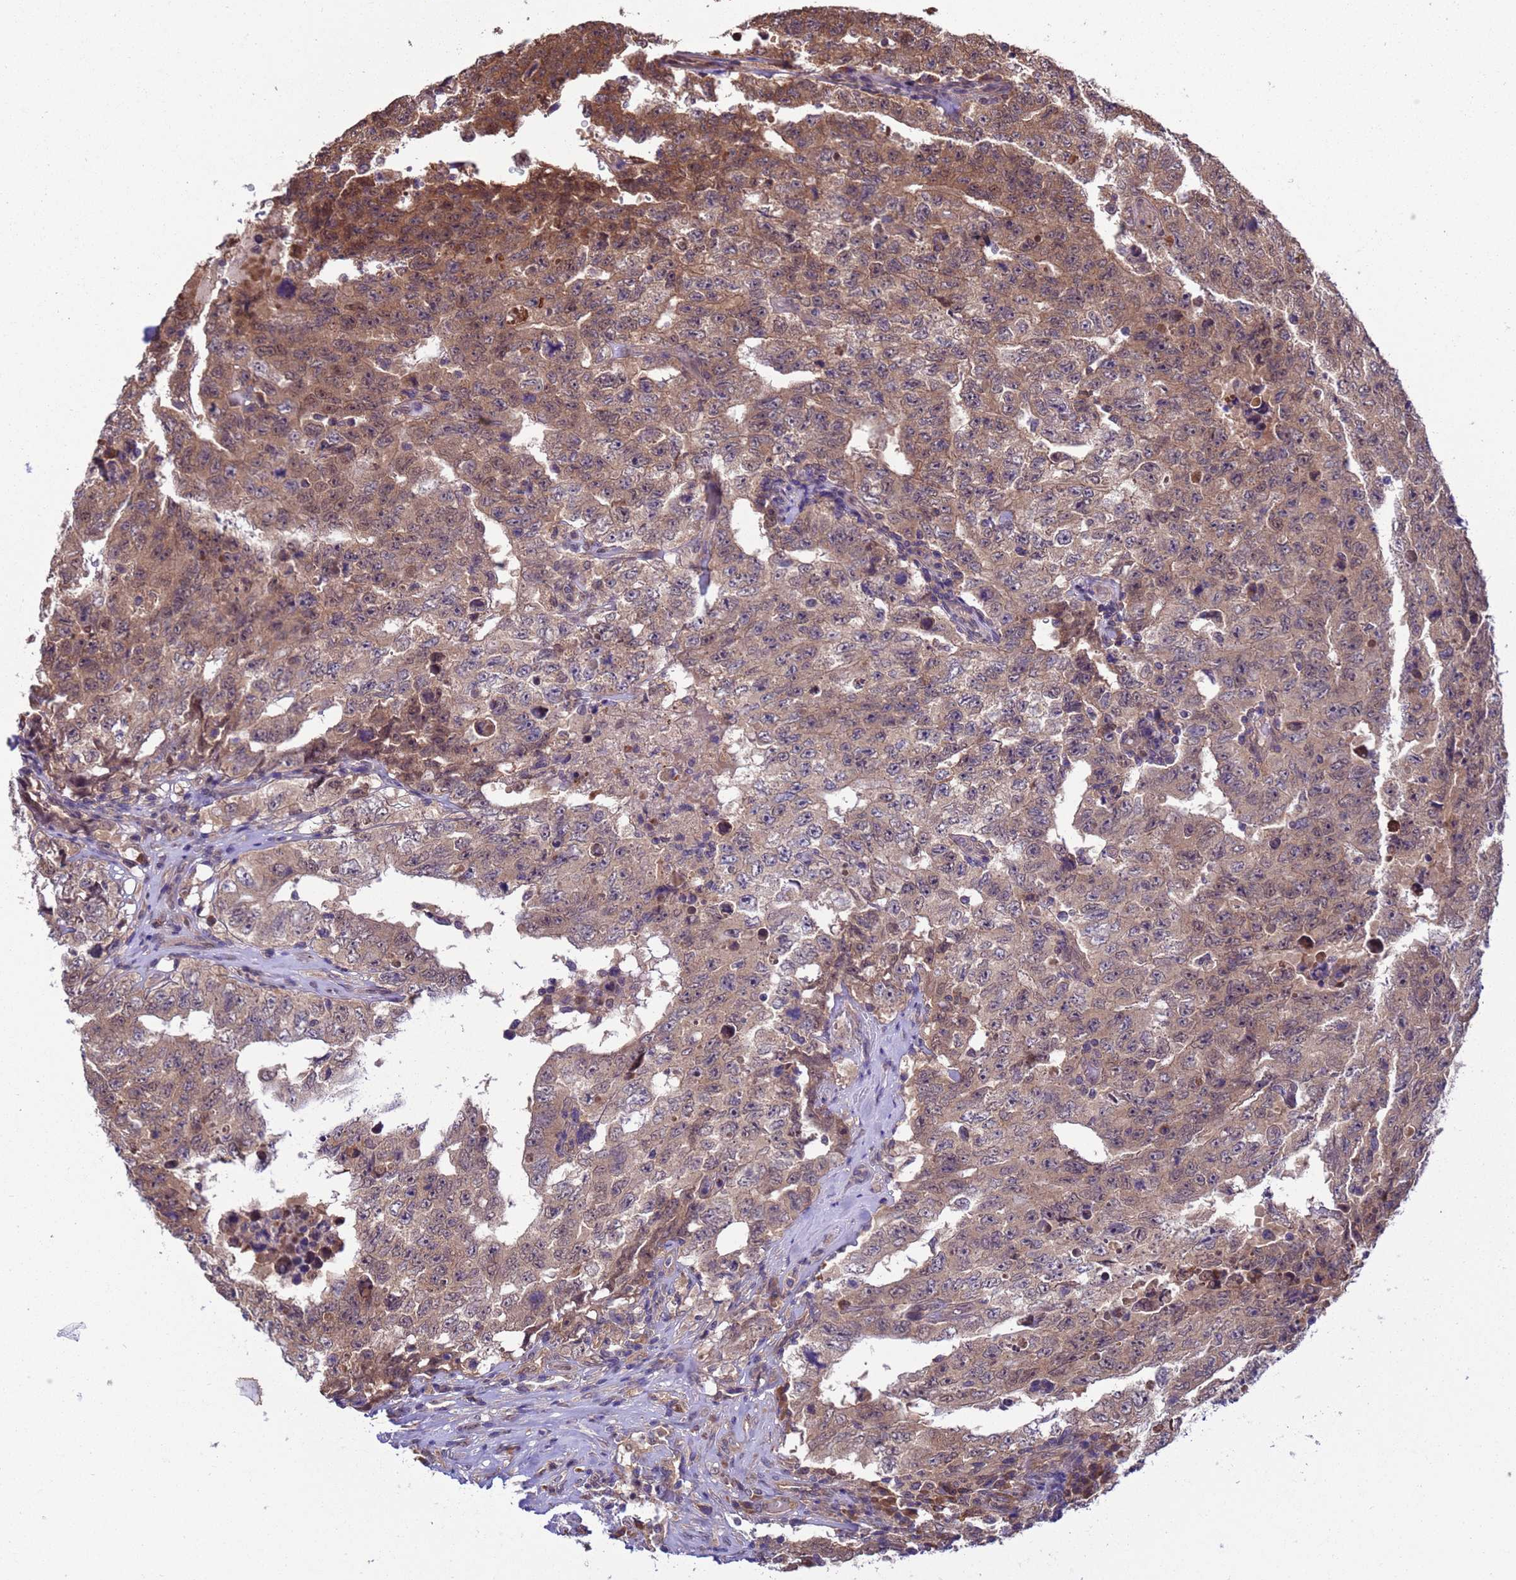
{"staining": {"intensity": "weak", "quantity": ">75%", "location": "cytoplasmic/membranous,nuclear"}, "tissue": "testis cancer", "cell_type": "Tumor cells", "image_type": "cancer", "snomed": [{"axis": "morphology", "description": "Carcinoma, Embryonal, NOS"}, {"axis": "topography", "description": "Testis"}], "caption": "Protein expression analysis of testis cancer exhibits weak cytoplasmic/membranous and nuclear positivity in approximately >75% of tumor cells. Nuclei are stained in blue.", "gene": "ZFP69B", "patient": {"sex": "male", "age": 26}}